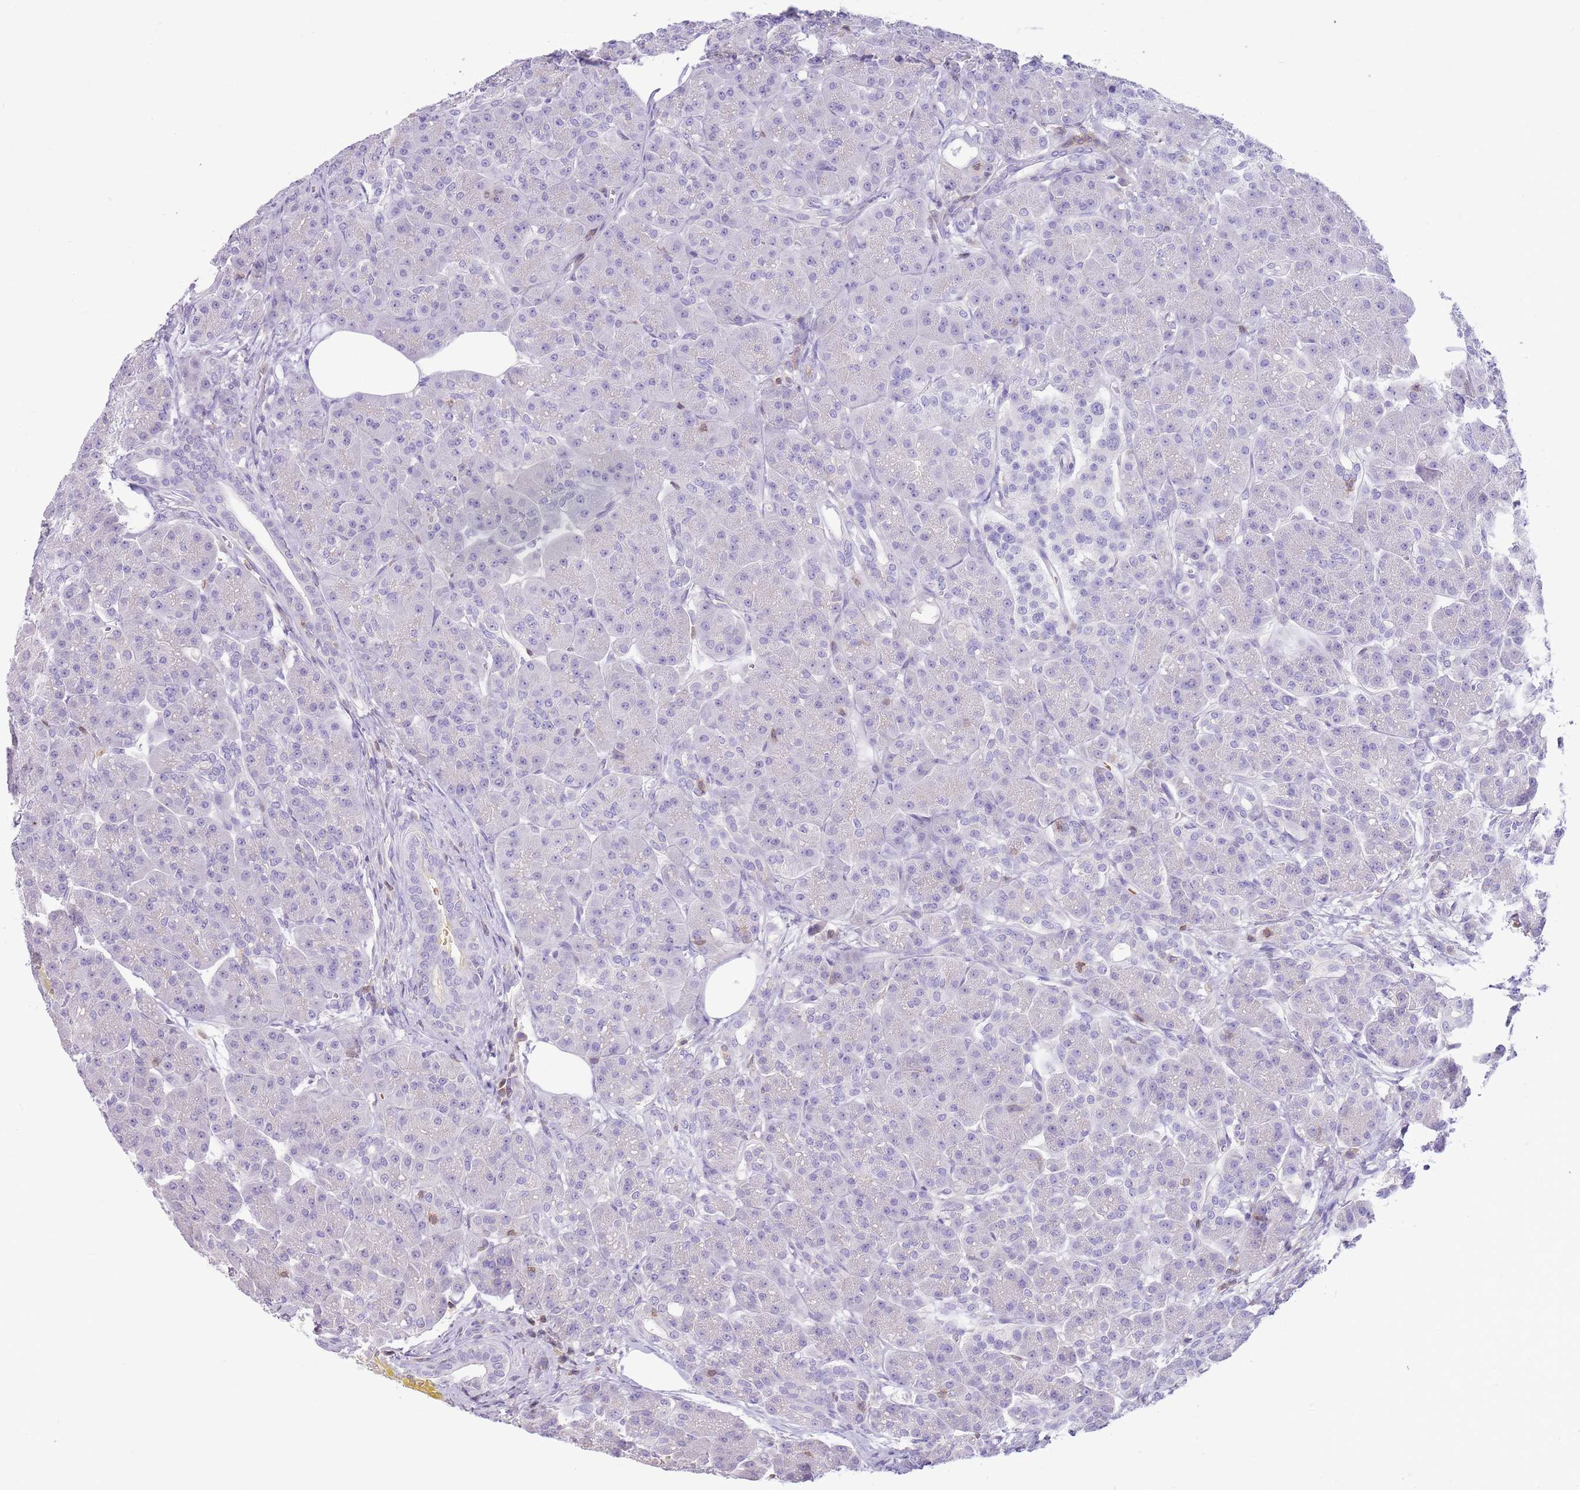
{"staining": {"intensity": "negative", "quantity": "none", "location": "none"}, "tissue": "pancreas", "cell_type": "Exocrine glandular cells", "image_type": "normal", "snomed": [{"axis": "morphology", "description": "Normal tissue, NOS"}, {"axis": "topography", "description": "Pancreas"}], "caption": "IHC histopathology image of unremarkable pancreas: pancreas stained with DAB reveals no significant protein expression in exocrine glandular cells.", "gene": "OR4Q3", "patient": {"sex": "male", "age": 63}}